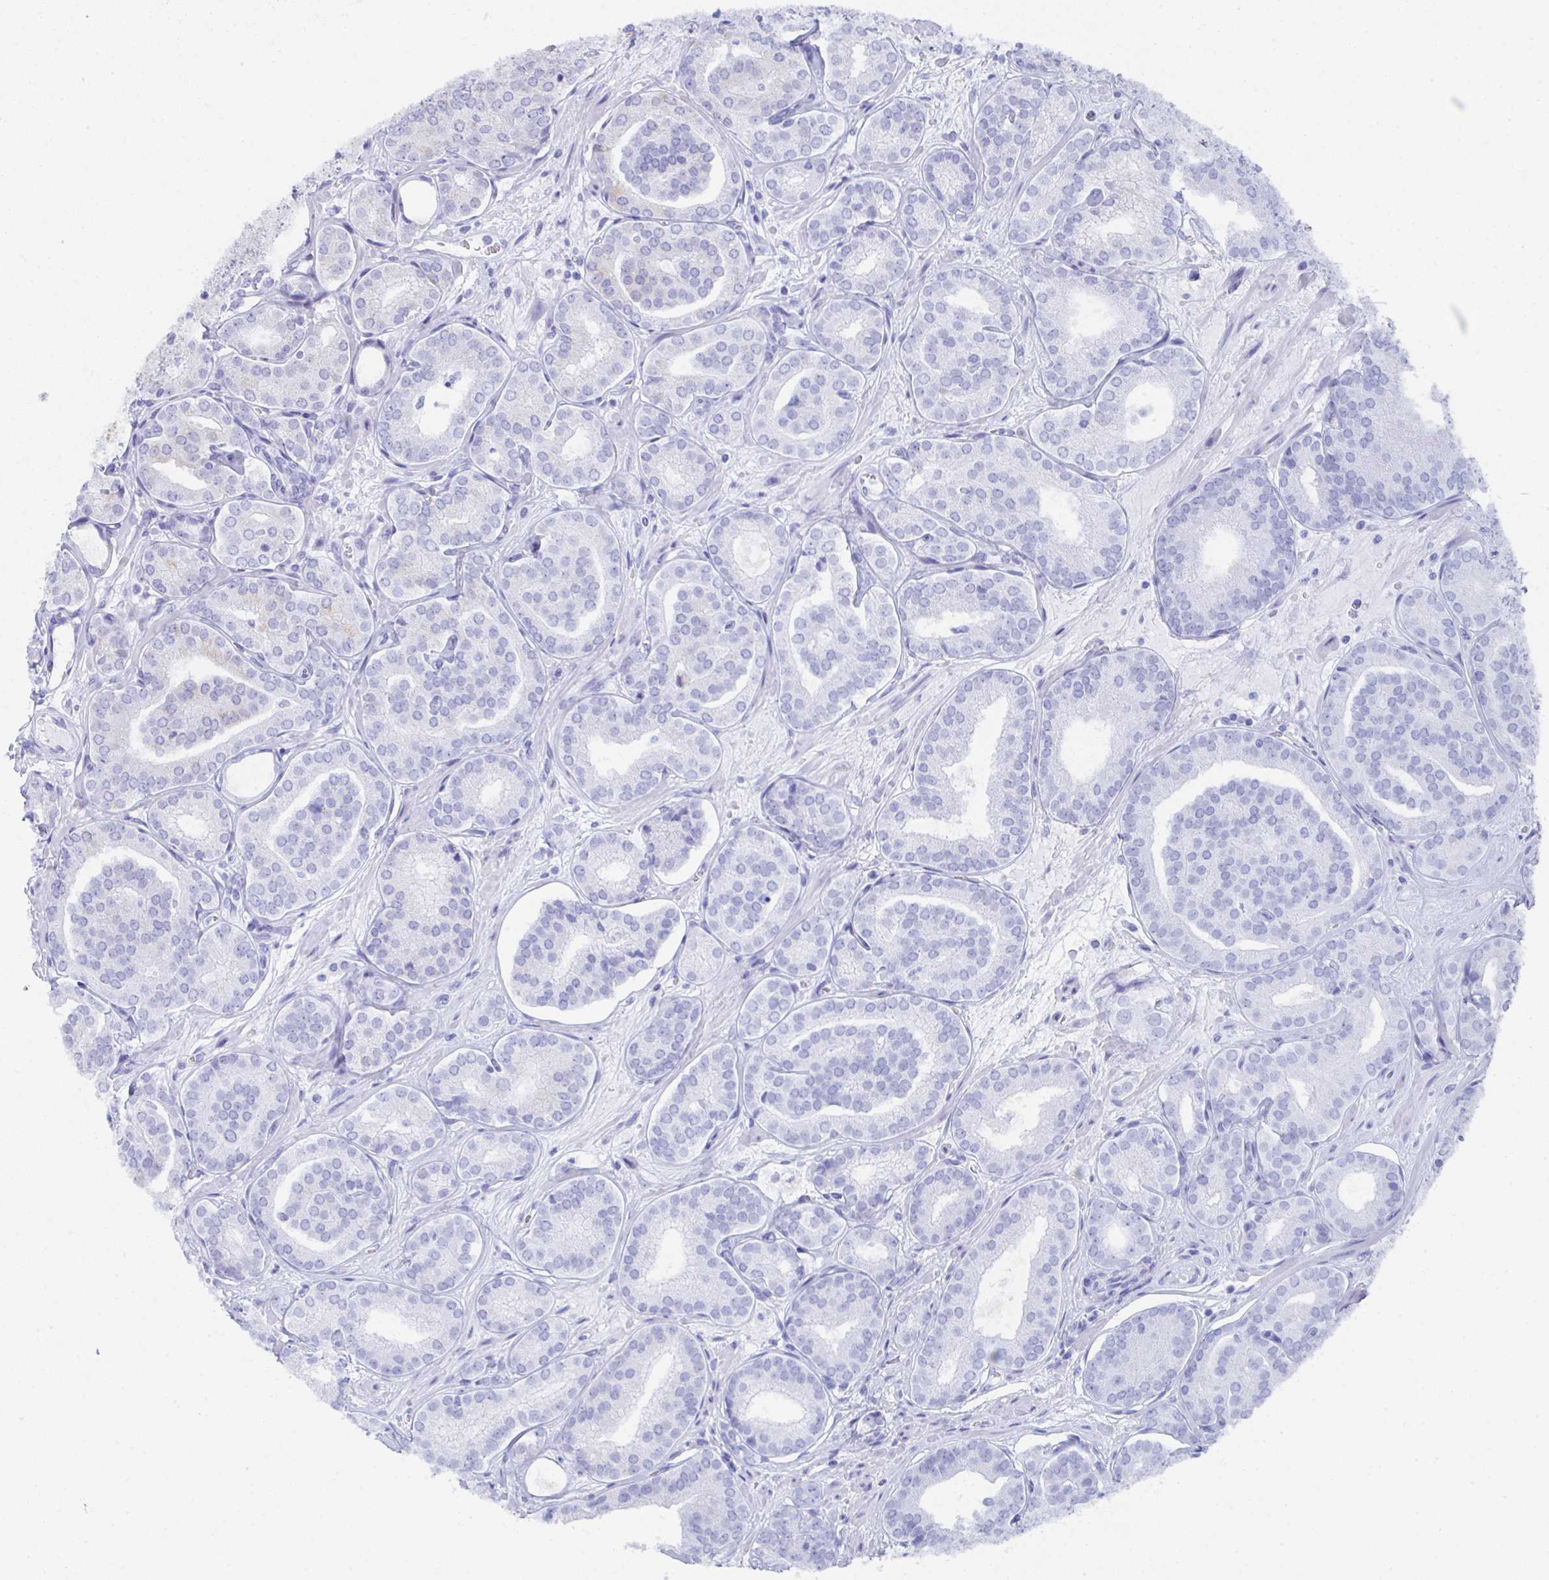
{"staining": {"intensity": "strong", "quantity": "25%-75%", "location": "cytoplasmic/membranous"}, "tissue": "prostate cancer", "cell_type": "Tumor cells", "image_type": "cancer", "snomed": [{"axis": "morphology", "description": "Adenocarcinoma, High grade"}, {"axis": "topography", "description": "Prostate"}], "caption": "Immunohistochemical staining of human prostate adenocarcinoma (high-grade) reveals high levels of strong cytoplasmic/membranous protein positivity in about 25%-75% of tumor cells.", "gene": "VWDE", "patient": {"sex": "male", "age": 66}}